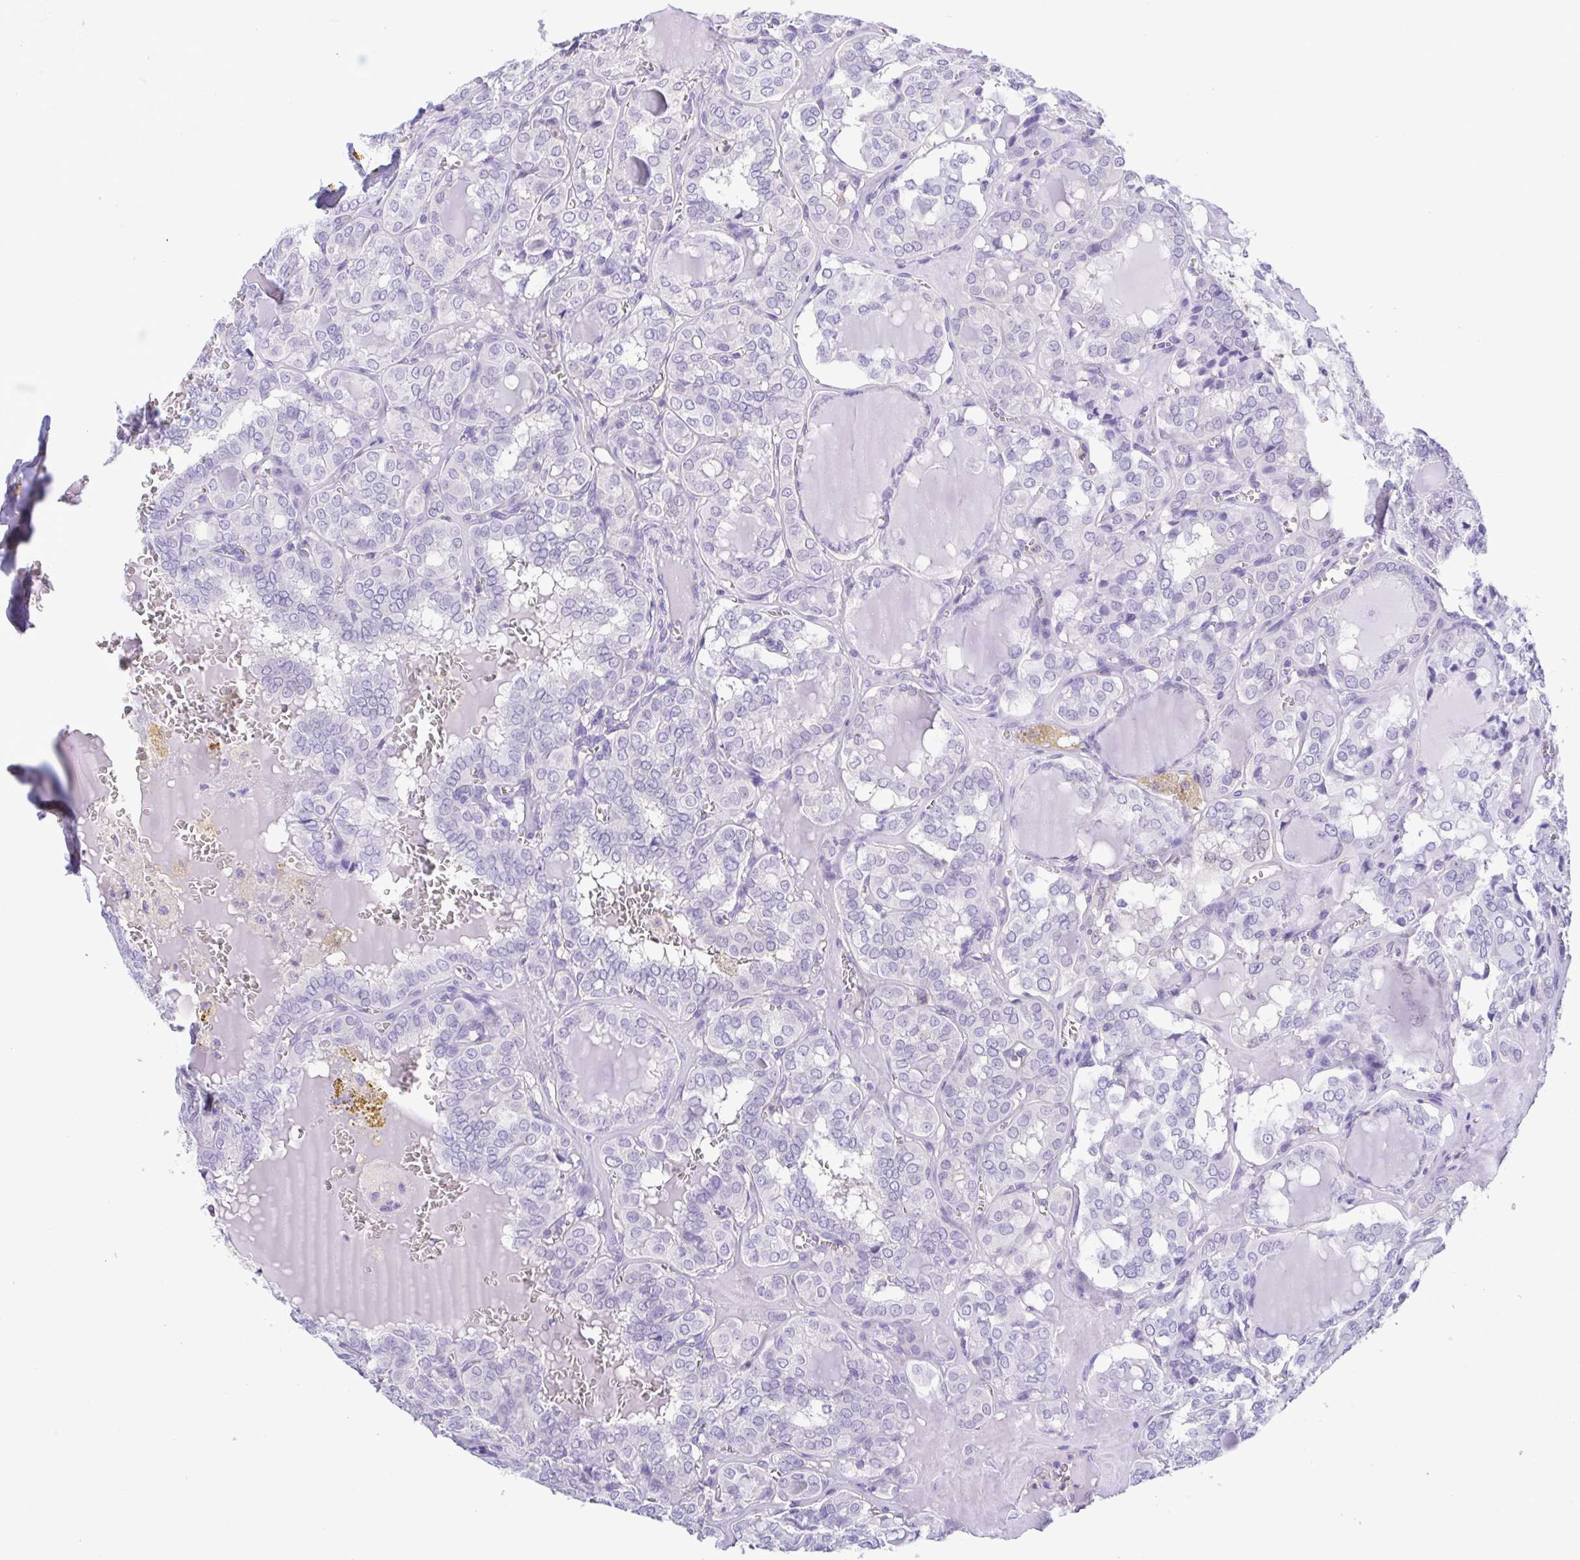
{"staining": {"intensity": "negative", "quantity": "none", "location": "none"}, "tissue": "thyroid cancer", "cell_type": "Tumor cells", "image_type": "cancer", "snomed": [{"axis": "morphology", "description": "Papillary adenocarcinoma, NOS"}, {"axis": "topography", "description": "Thyroid gland"}], "caption": "Image shows no protein expression in tumor cells of thyroid cancer tissue. (Stains: DAB immunohistochemistry with hematoxylin counter stain, Microscopy: brightfield microscopy at high magnification).", "gene": "LDHC", "patient": {"sex": "female", "age": 41}}